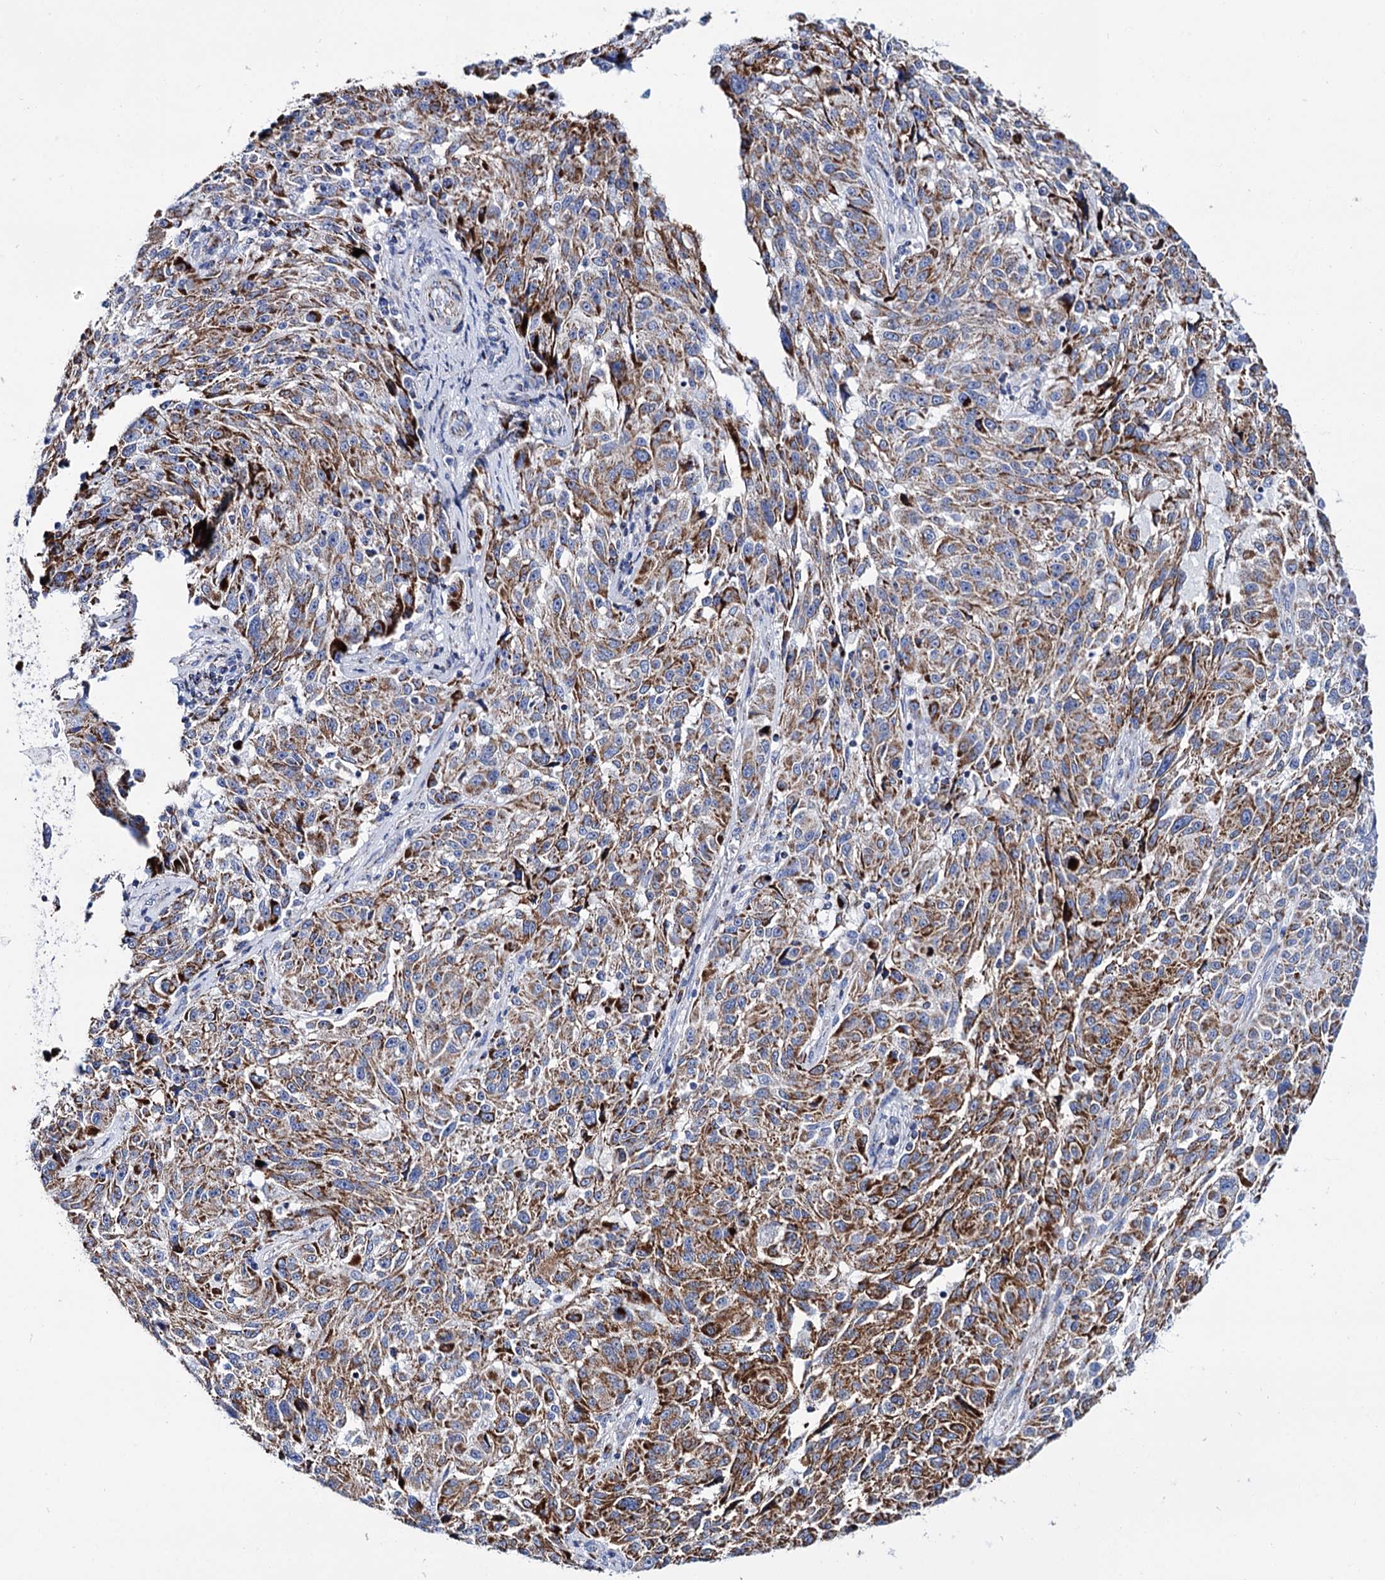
{"staining": {"intensity": "moderate", "quantity": ">75%", "location": "cytoplasmic/membranous"}, "tissue": "melanoma", "cell_type": "Tumor cells", "image_type": "cancer", "snomed": [{"axis": "morphology", "description": "Malignant melanoma, NOS"}, {"axis": "topography", "description": "Skin"}], "caption": "Immunohistochemical staining of human melanoma shows medium levels of moderate cytoplasmic/membranous positivity in about >75% of tumor cells.", "gene": "UBASH3B", "patient": {"sex": "male", "age": 53}}